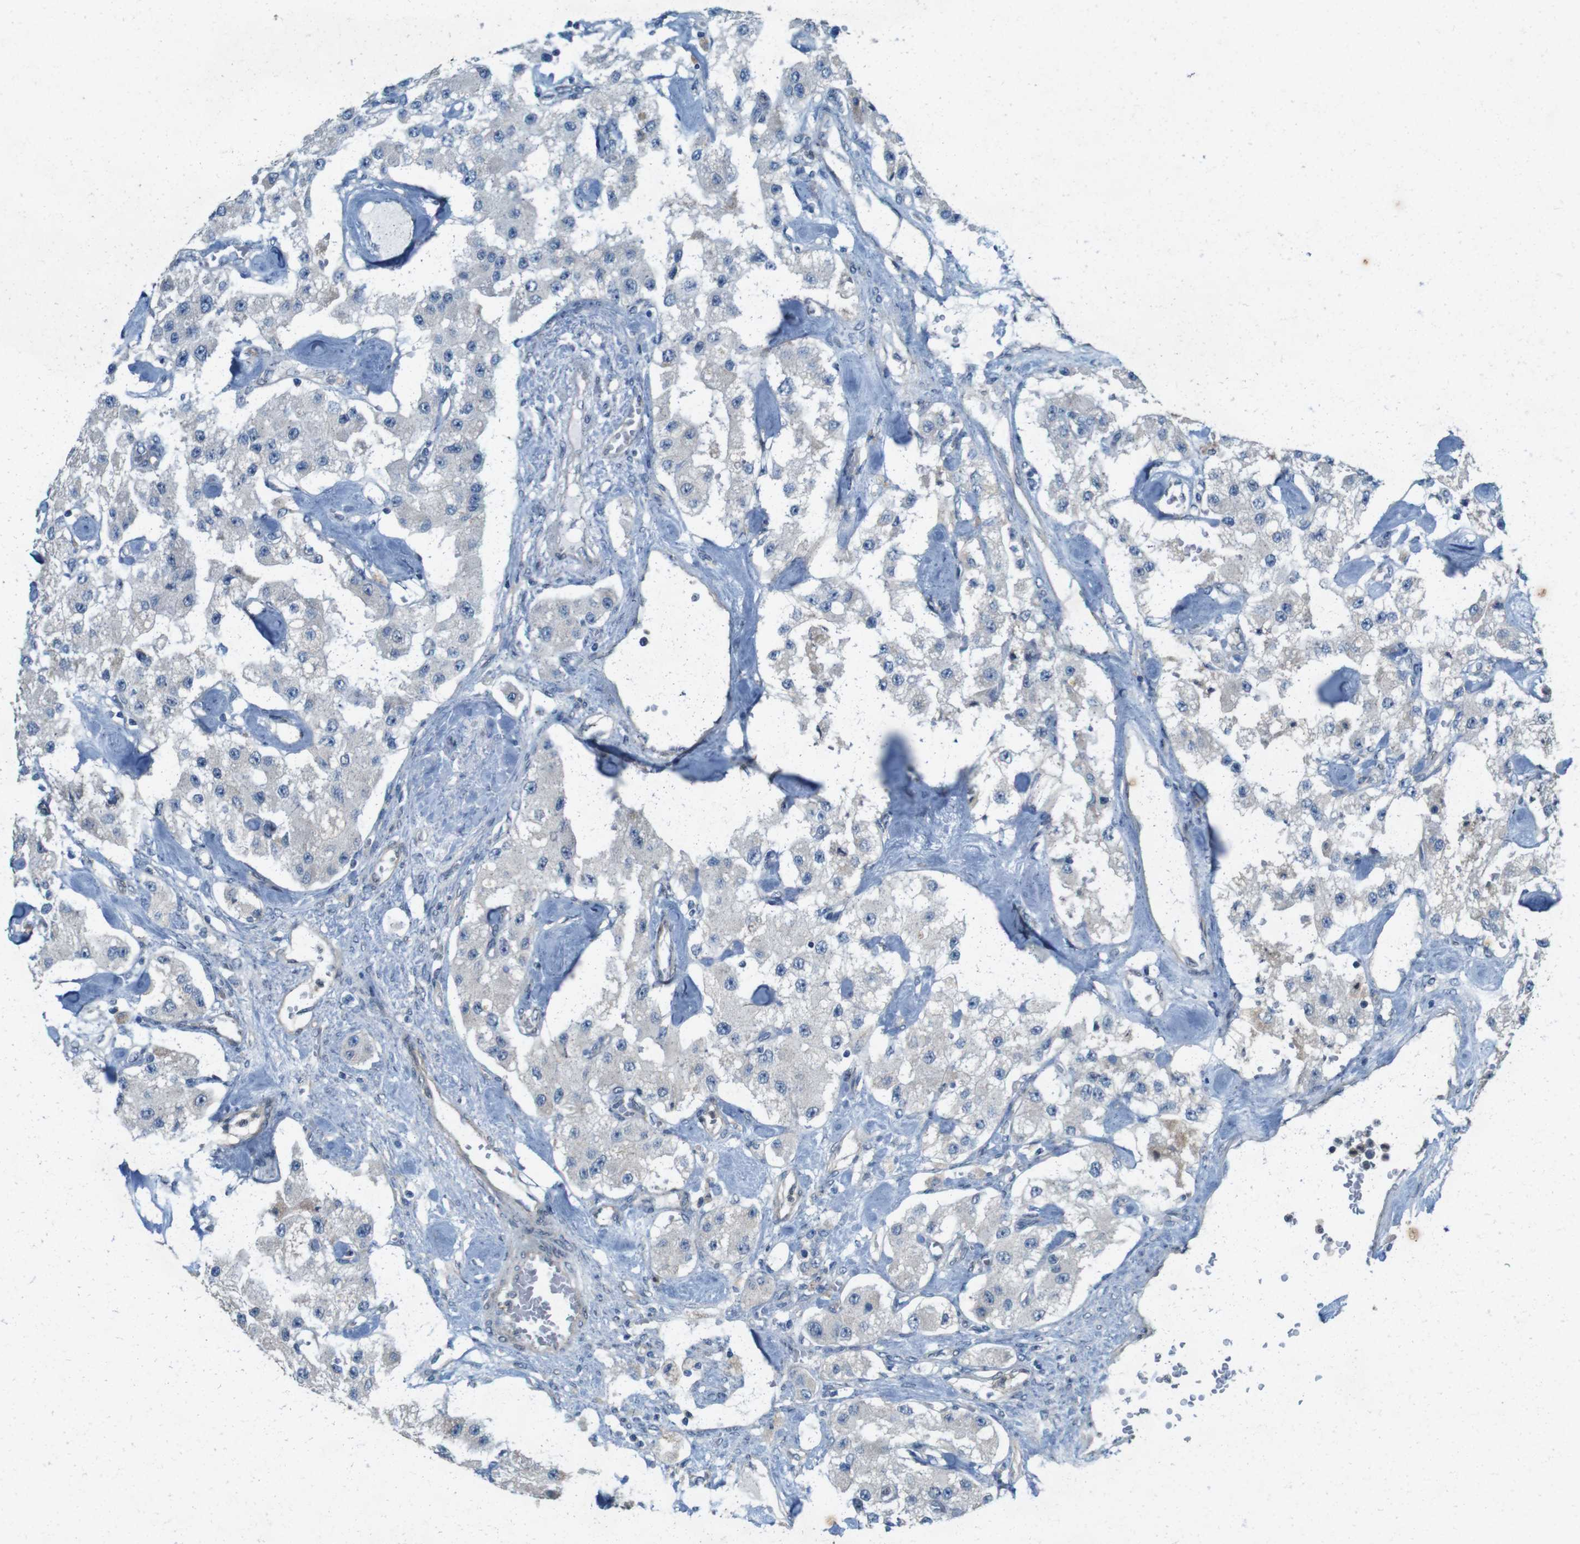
{"staining": {"intensity": "negative", "quantity": "none", "location": "none"}, "tissue": "carcinoid", "cell_type": "Tumor cells", "image_type": "cancer", "snomed": [{"axis": "morphology", "description": "Carcinoid, malignant, NOS"}, {"axis": "topography", "description": "Pancreas"}], "caption": "High power microscopy photomicrograph of an immunohistochemistry histopathology image of carcinoid, revealing no significant positivity in tumor cells. (DAB (3,3'-diaminobenzidine) IHC with hematoxylin counter stain).", "gene": "SKI", "patient": {"sex": "male", "age": 41}}